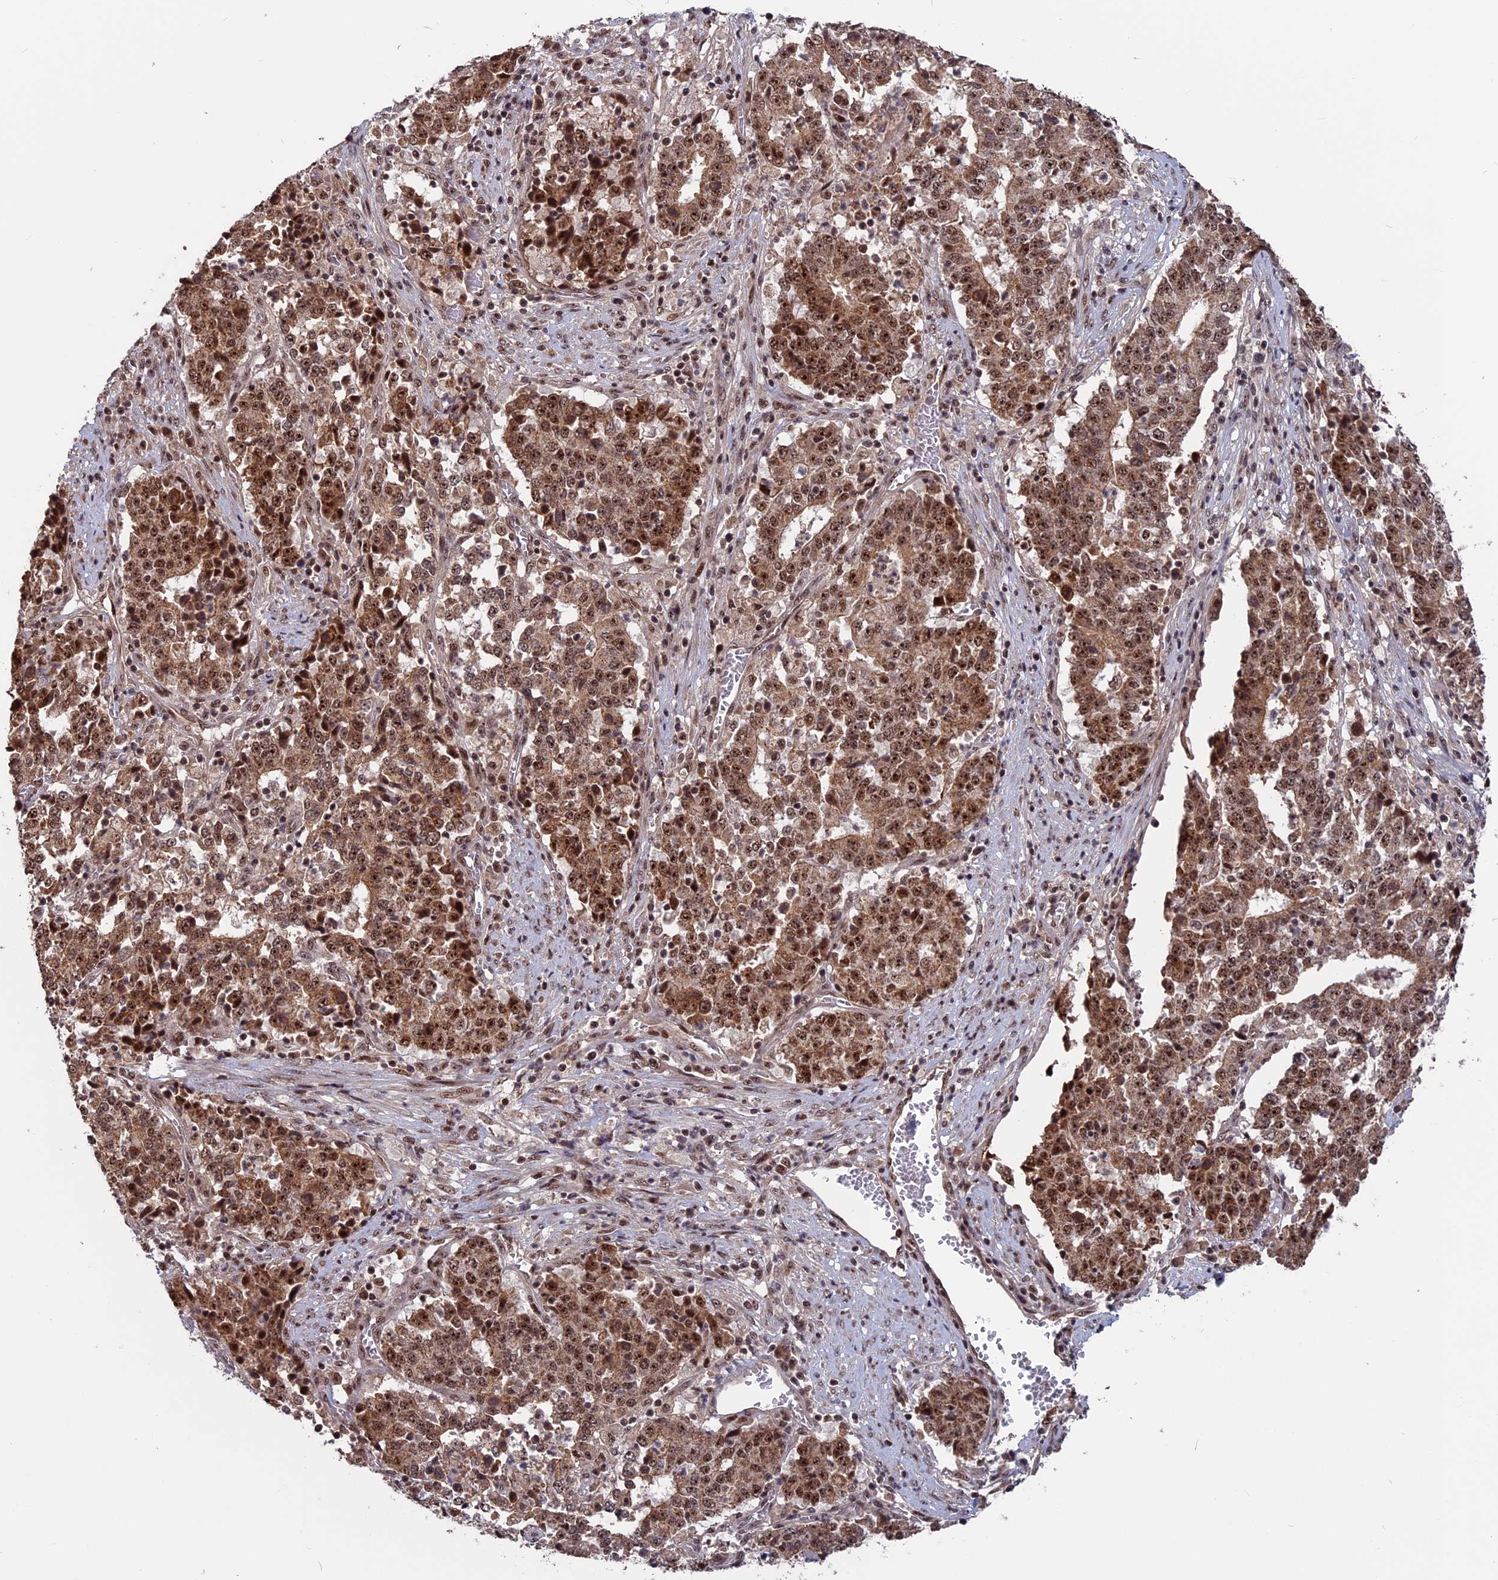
{"staining": {"intensity": "moderate", "quantity": ">75%", "location": "cytoplasmic/membranous,nuclear"}, "tissue": "stomach cancer", "cell_type": "Tumor cells", "image_type": "cancer", "snomed": [{"axis": "morphology", "description": "Adenocarcinoma, NOS"}, {"axis": "topography", "description": "Stomach"}], "caption": "Stomach cancer (adenocarcinoma) stained with DAB (3,3'-diaminobenzidine) immunohistochemistry exhibits medium levels of moderate cytoplasmic/membranous and nuclear expression in about >75% of tumor cells.", "gene": "CACTIN", "patient": {"sex": "male", "age": 59}}